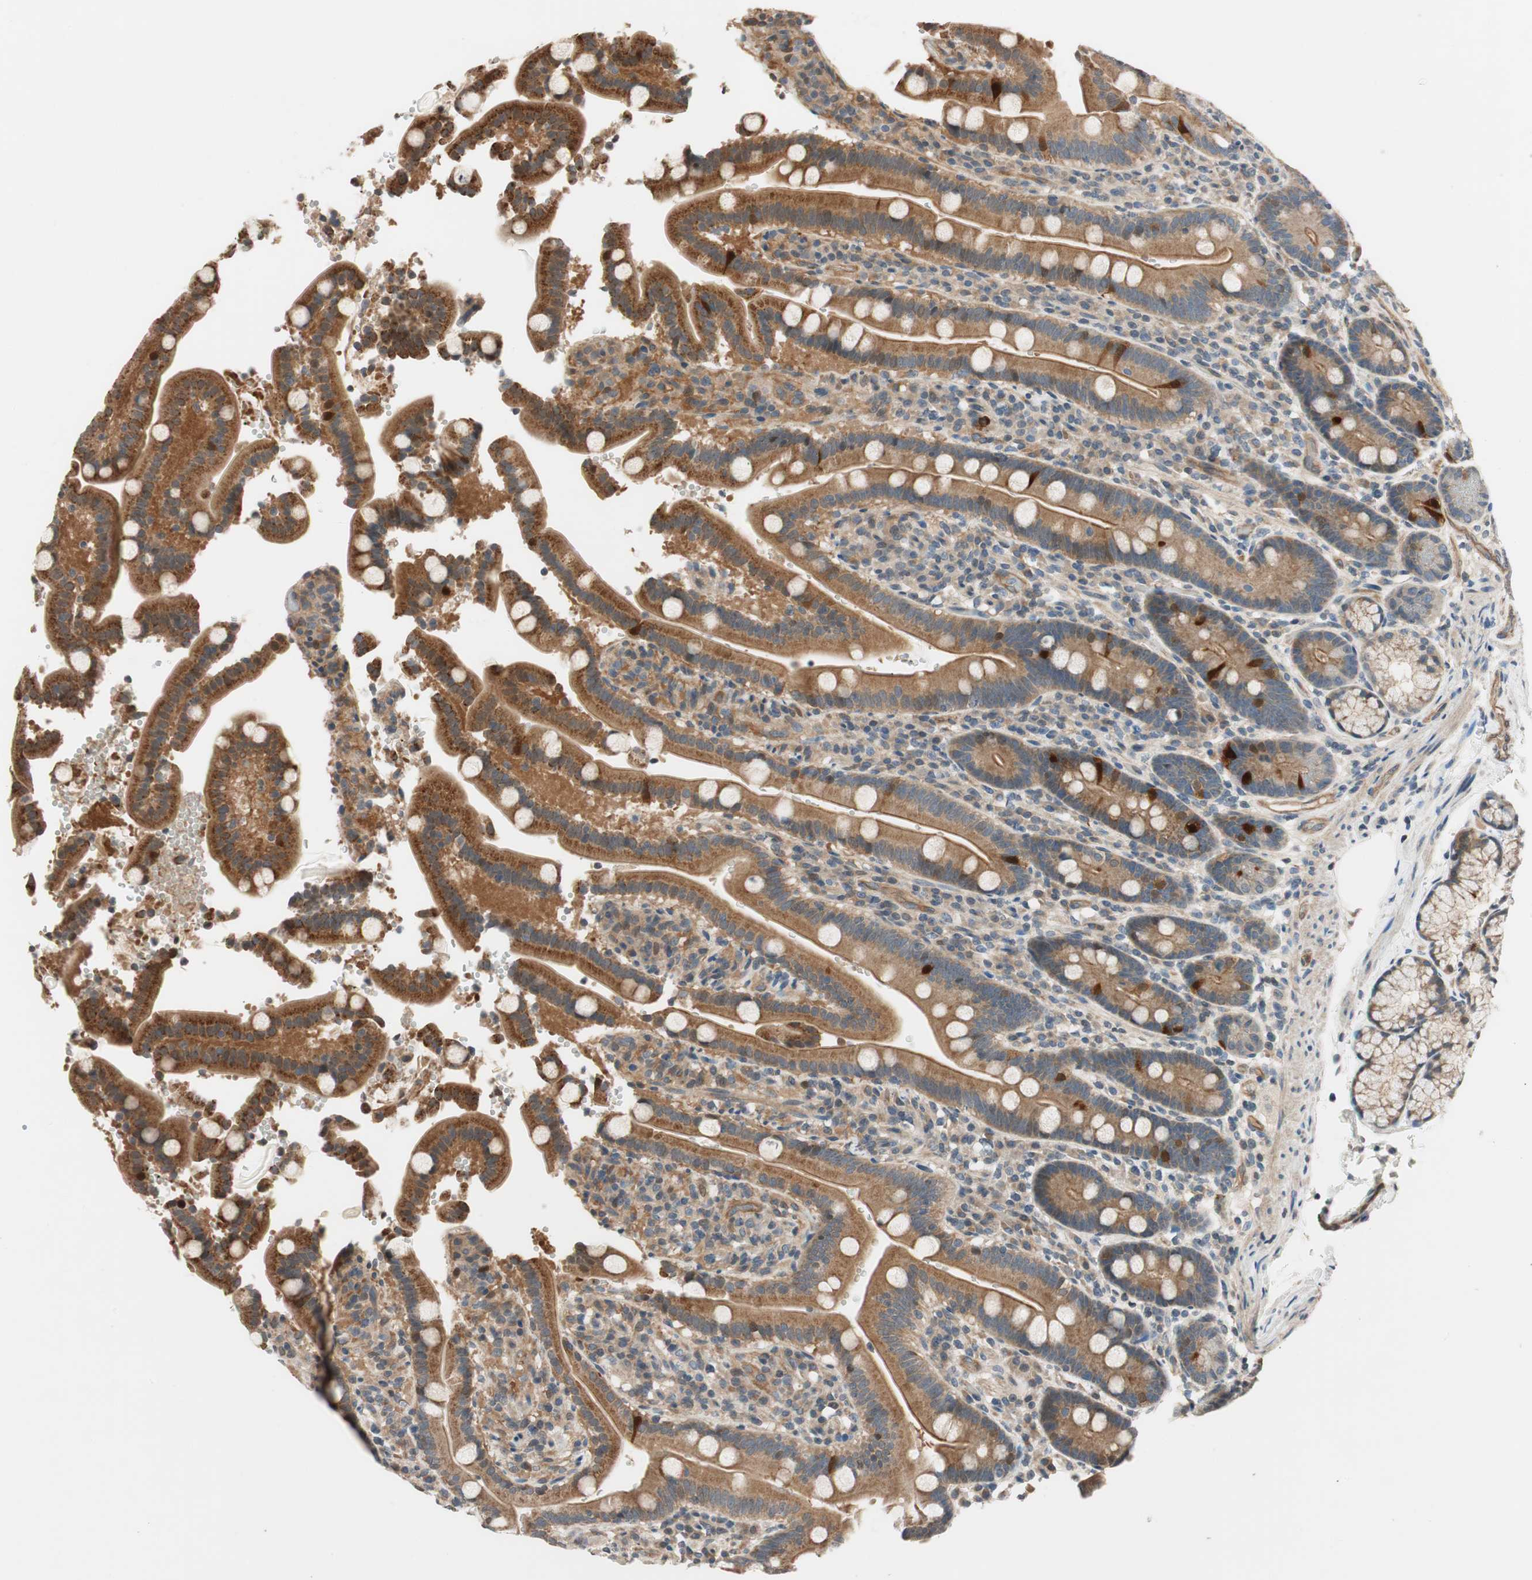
{"staining": {"intensity": "strong", "quantity": ">75%", "location": "cytoplasmic/membranous"}, "tissue": "duodenum", "cell_type": "Glandular cells", "image_type": "normal", "snomed": [{"axis": "morphology", "description": "Normal tissue, NOS"}, {"axis": "topography", "description": "Small intestine, NOS"}], "caption": "Immunohistochemistry (IHC) (DAB (3,3'-diaminobenzidine)) staining of normal duodenum demonstrates strong cytoplasmic/membranous protein staining in about >75% of glandular cells. Immunohistochemistry stains the protein in brown and the nuclei are stained blue.", "gene": "GCLM", "patient": {"sex": "female", "age": 71}}